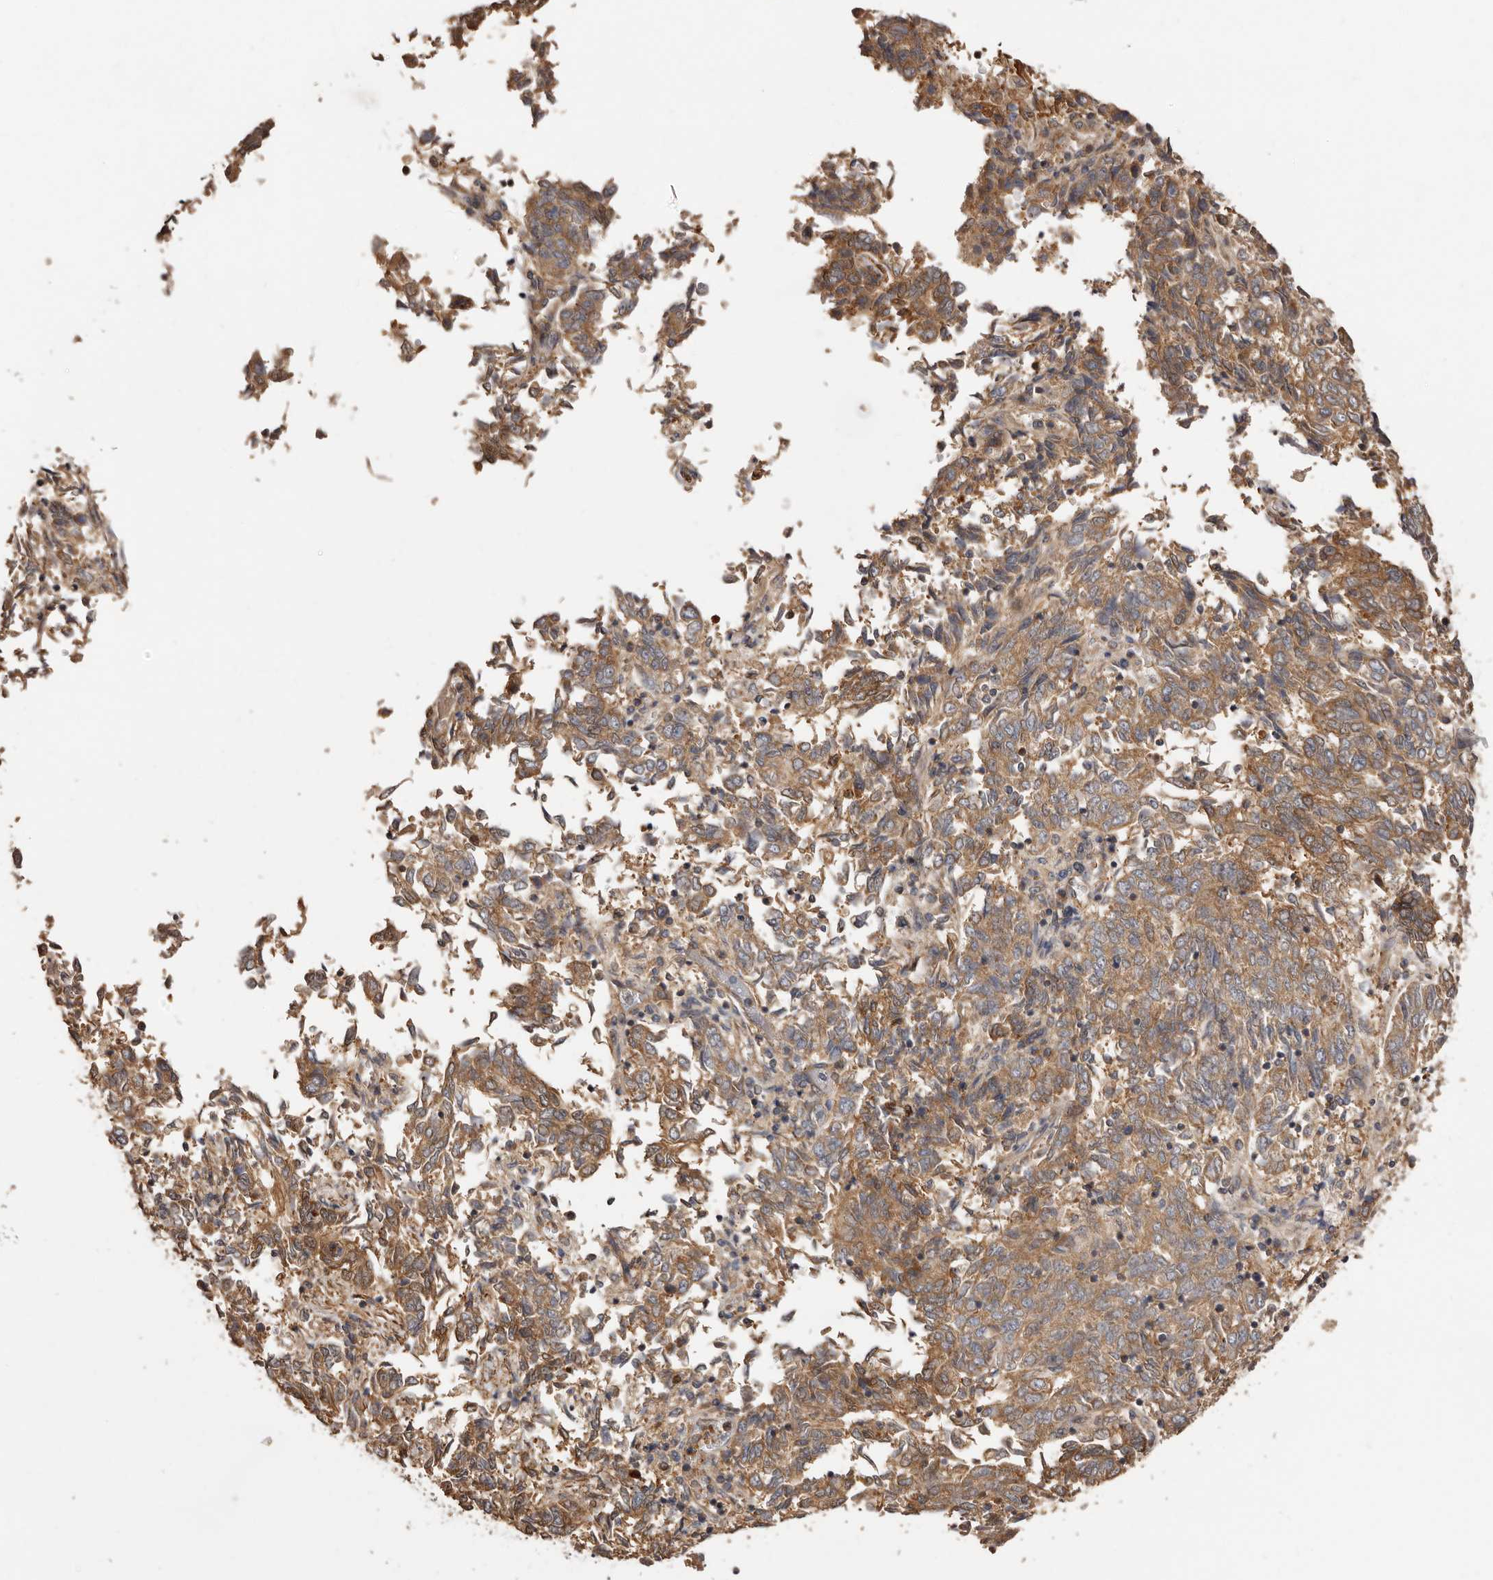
{"staining": {"intensity": "moderate", "quantity": ">75%", "location": "cytoplasmic/membranous"}, "tissue": "endometrial cancer", "cell_type": "Tumor cells", "image_type": "cancer", "snomed": [{"axis": "morphology", "description": "Adenocarcinoma, NOS"}, {"axis": "topography", "description": "Endometrium"}], "caption": "IHC (DAB (3,3'-diaminobenzidine)) staining of endometrial cancer demonstrates moderate cytoplasmic/membranous protein staining in about >75% of tumor cells.", "gene": "COQ8B", "patient": {"sex": "female", "age": 80}}